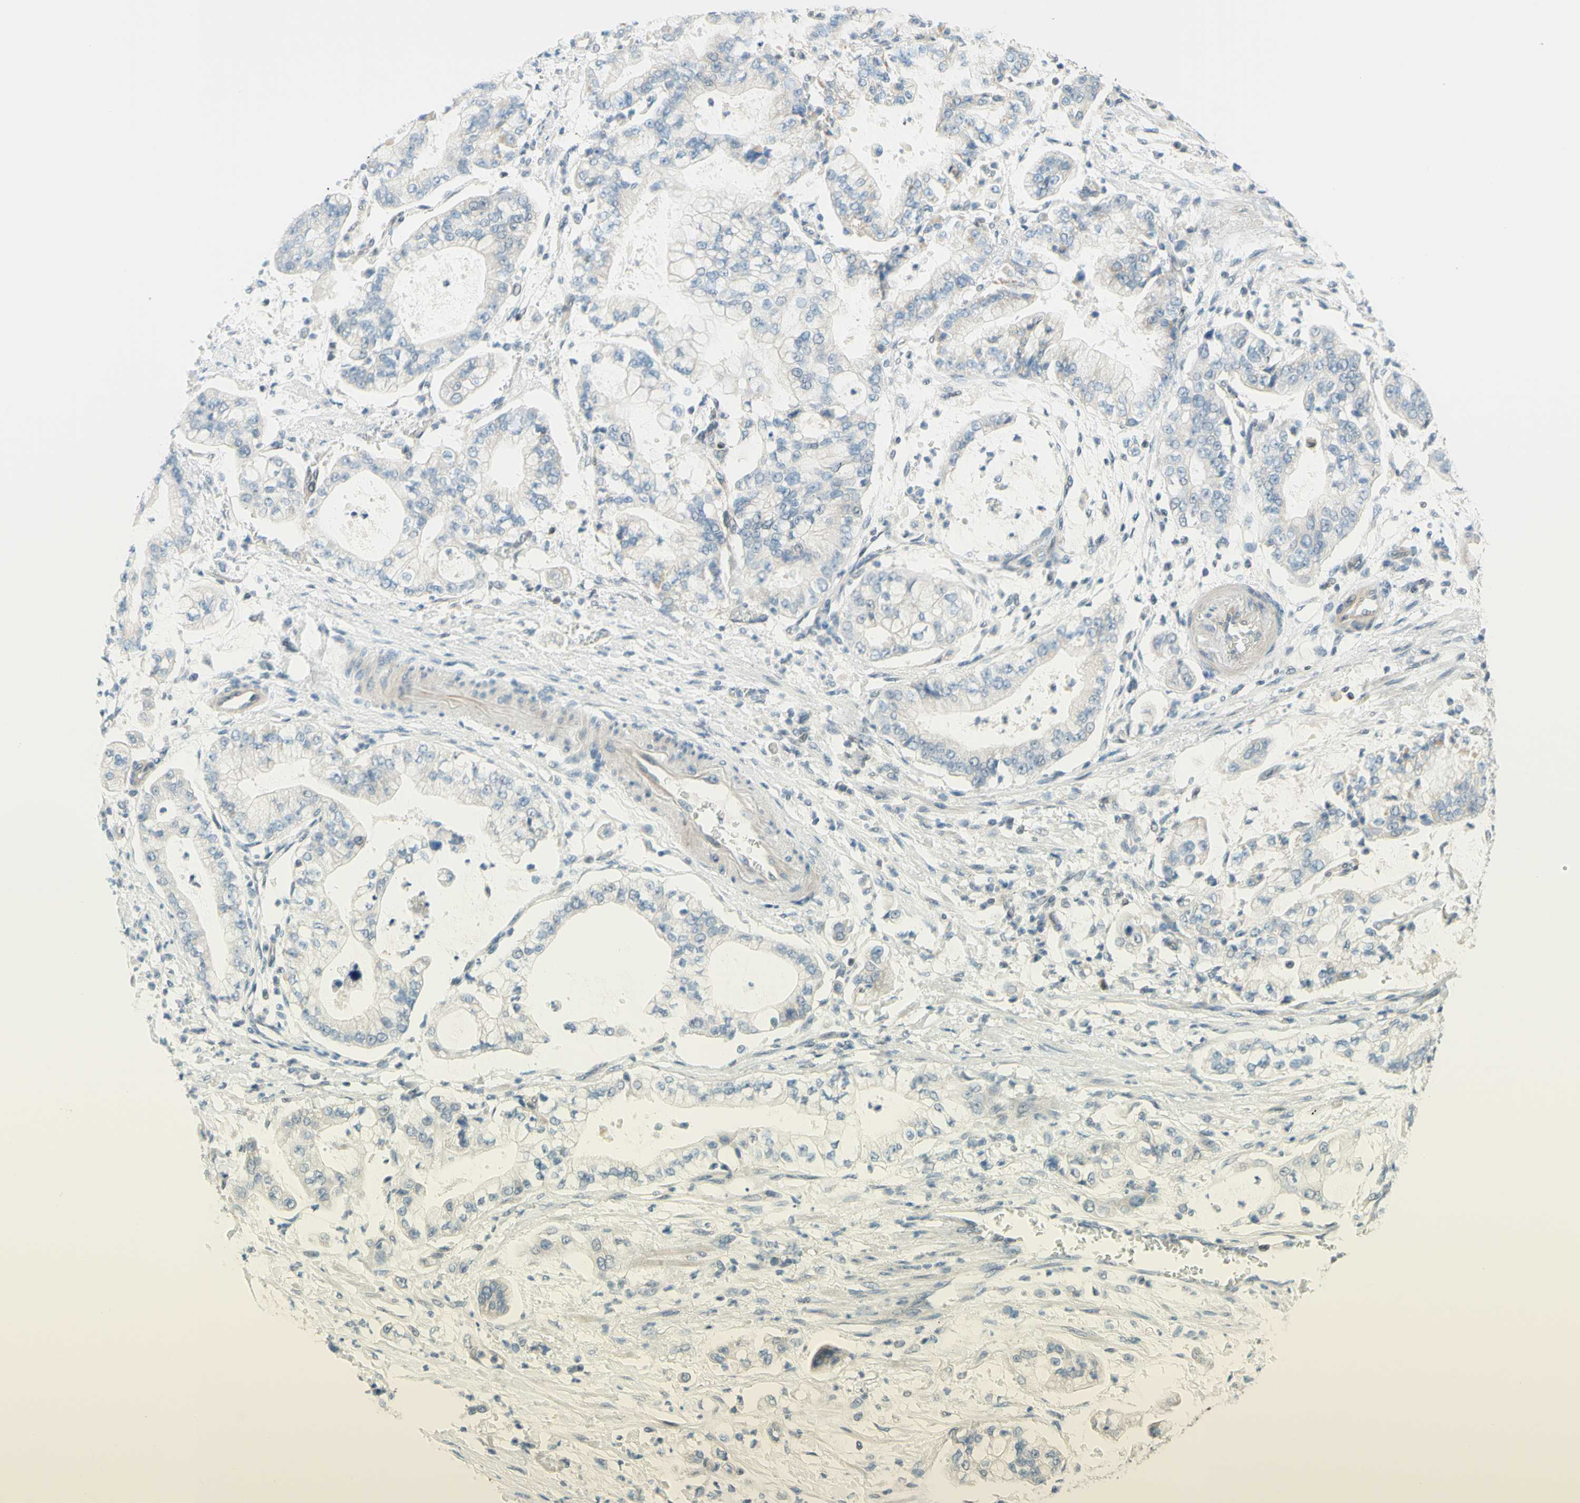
{"staining": {"intensity": "negative", "quantity": "none", "location": "none"}, "tissue": "stomach cancer", "cell_type": "Tumor cells", "image_type": "cancer", "snomed": [{"axis": "morphology", "description": "Adenocarcinoma, NOS"}, {"axis": "topography", "description": "Stomach"}], "caption": "The histopathology image exhibits no significant staining in tumor cells of stomach adenocarcinoma.", "gene": "JPH1", "patient": {"sex": "male", "age": 76}}